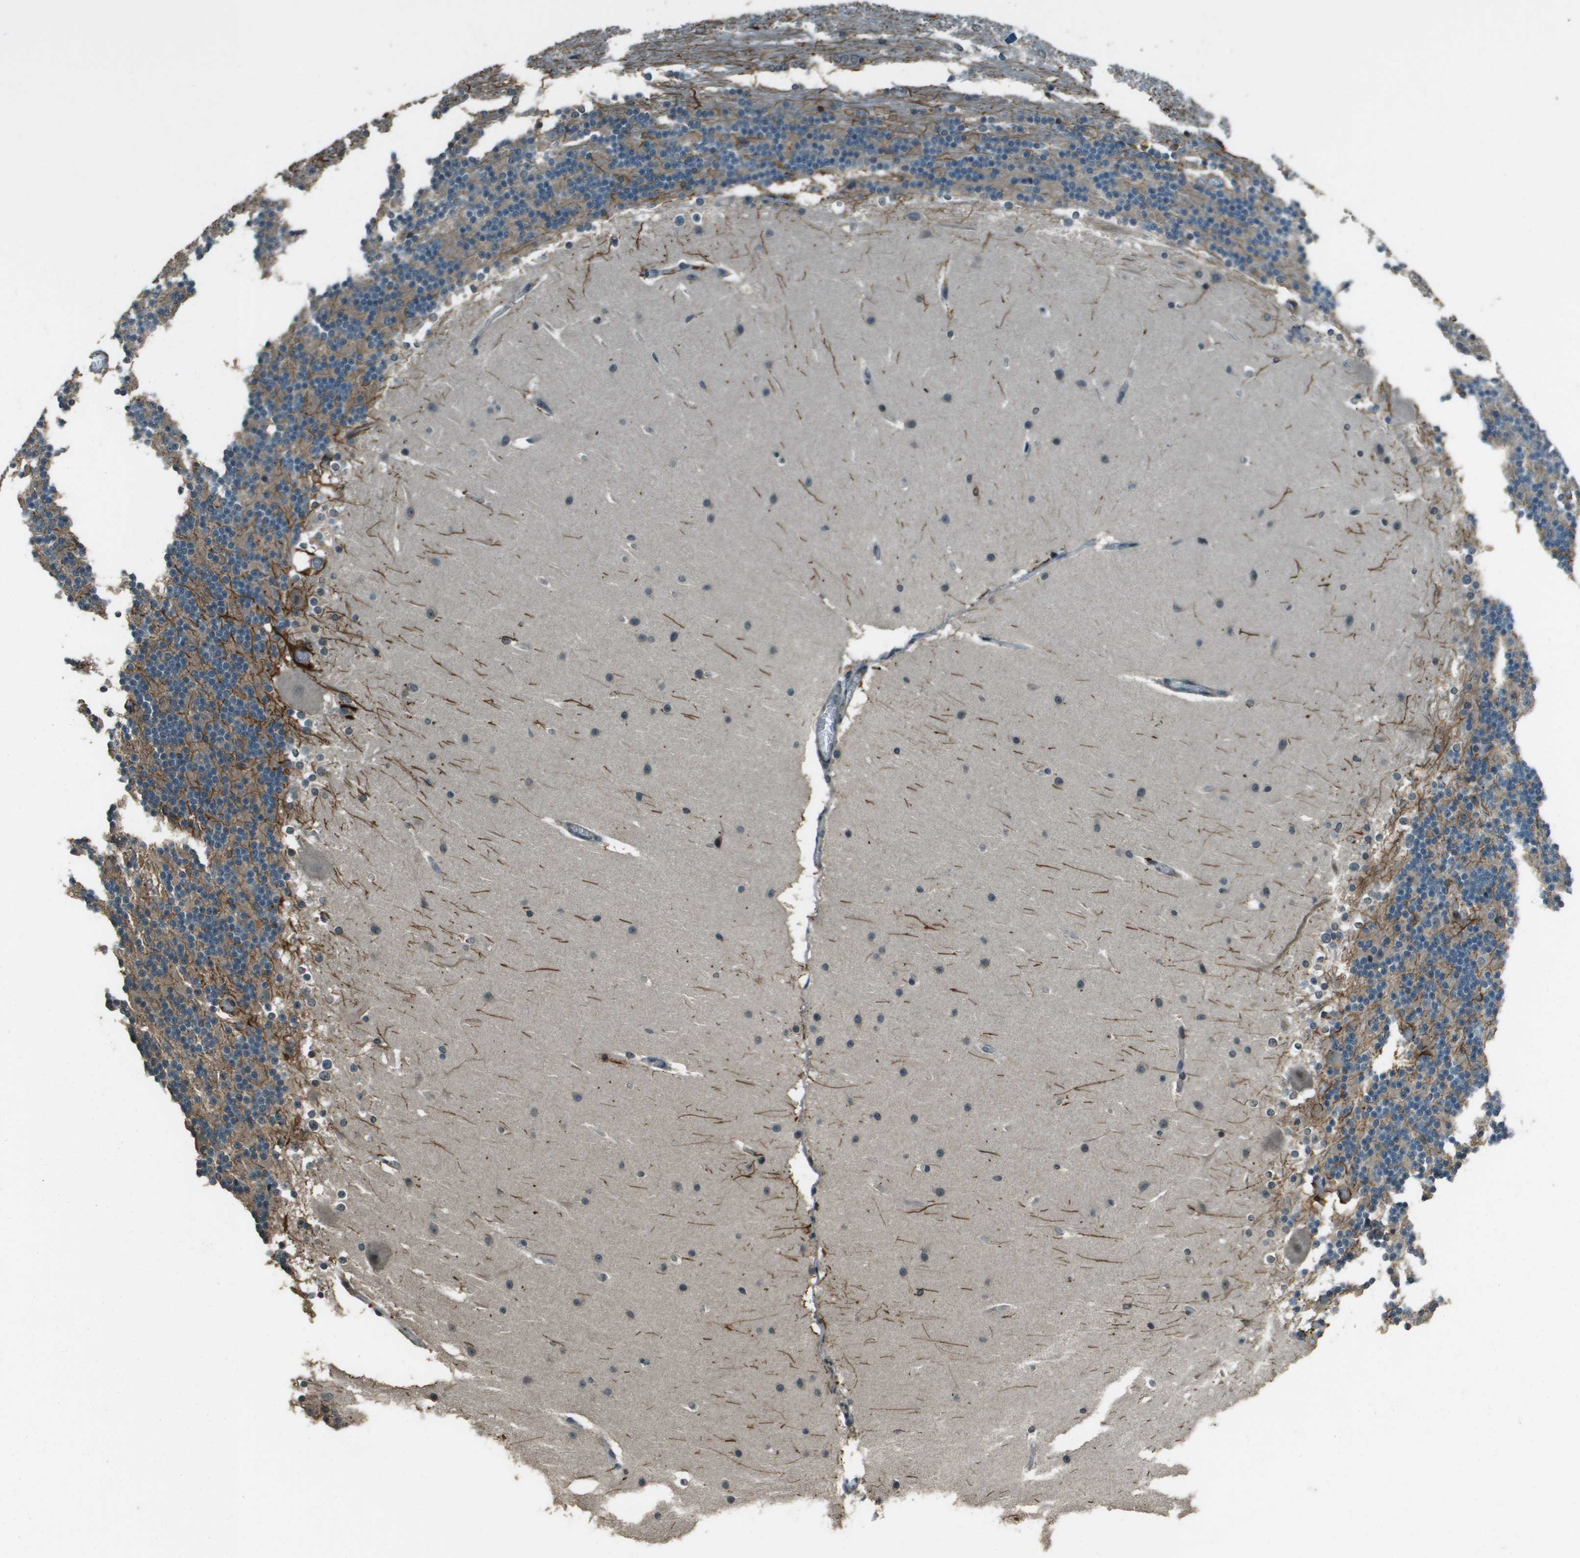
{"staining": {"intensity": "weak", "quantity": "25%-75%", "location": "cytoplasmic/membranous"}, "tissue": "cerebellum", "cell_type": "Cells in granular layer", "image_type": "normal", "snomed": [{"axis": "morphology", "description": "Normal tissue, NOS"}, {"axis": "topography", "description": "Cerebellum"}], "caption": "Cells in granular layer show low levels of weak cytoplasmic/membranous positivity in approximately 25%-75% of cells in normal human cerebellum.", "gene": "SDC3", "patient": {"sex": "female", "age": 19}}